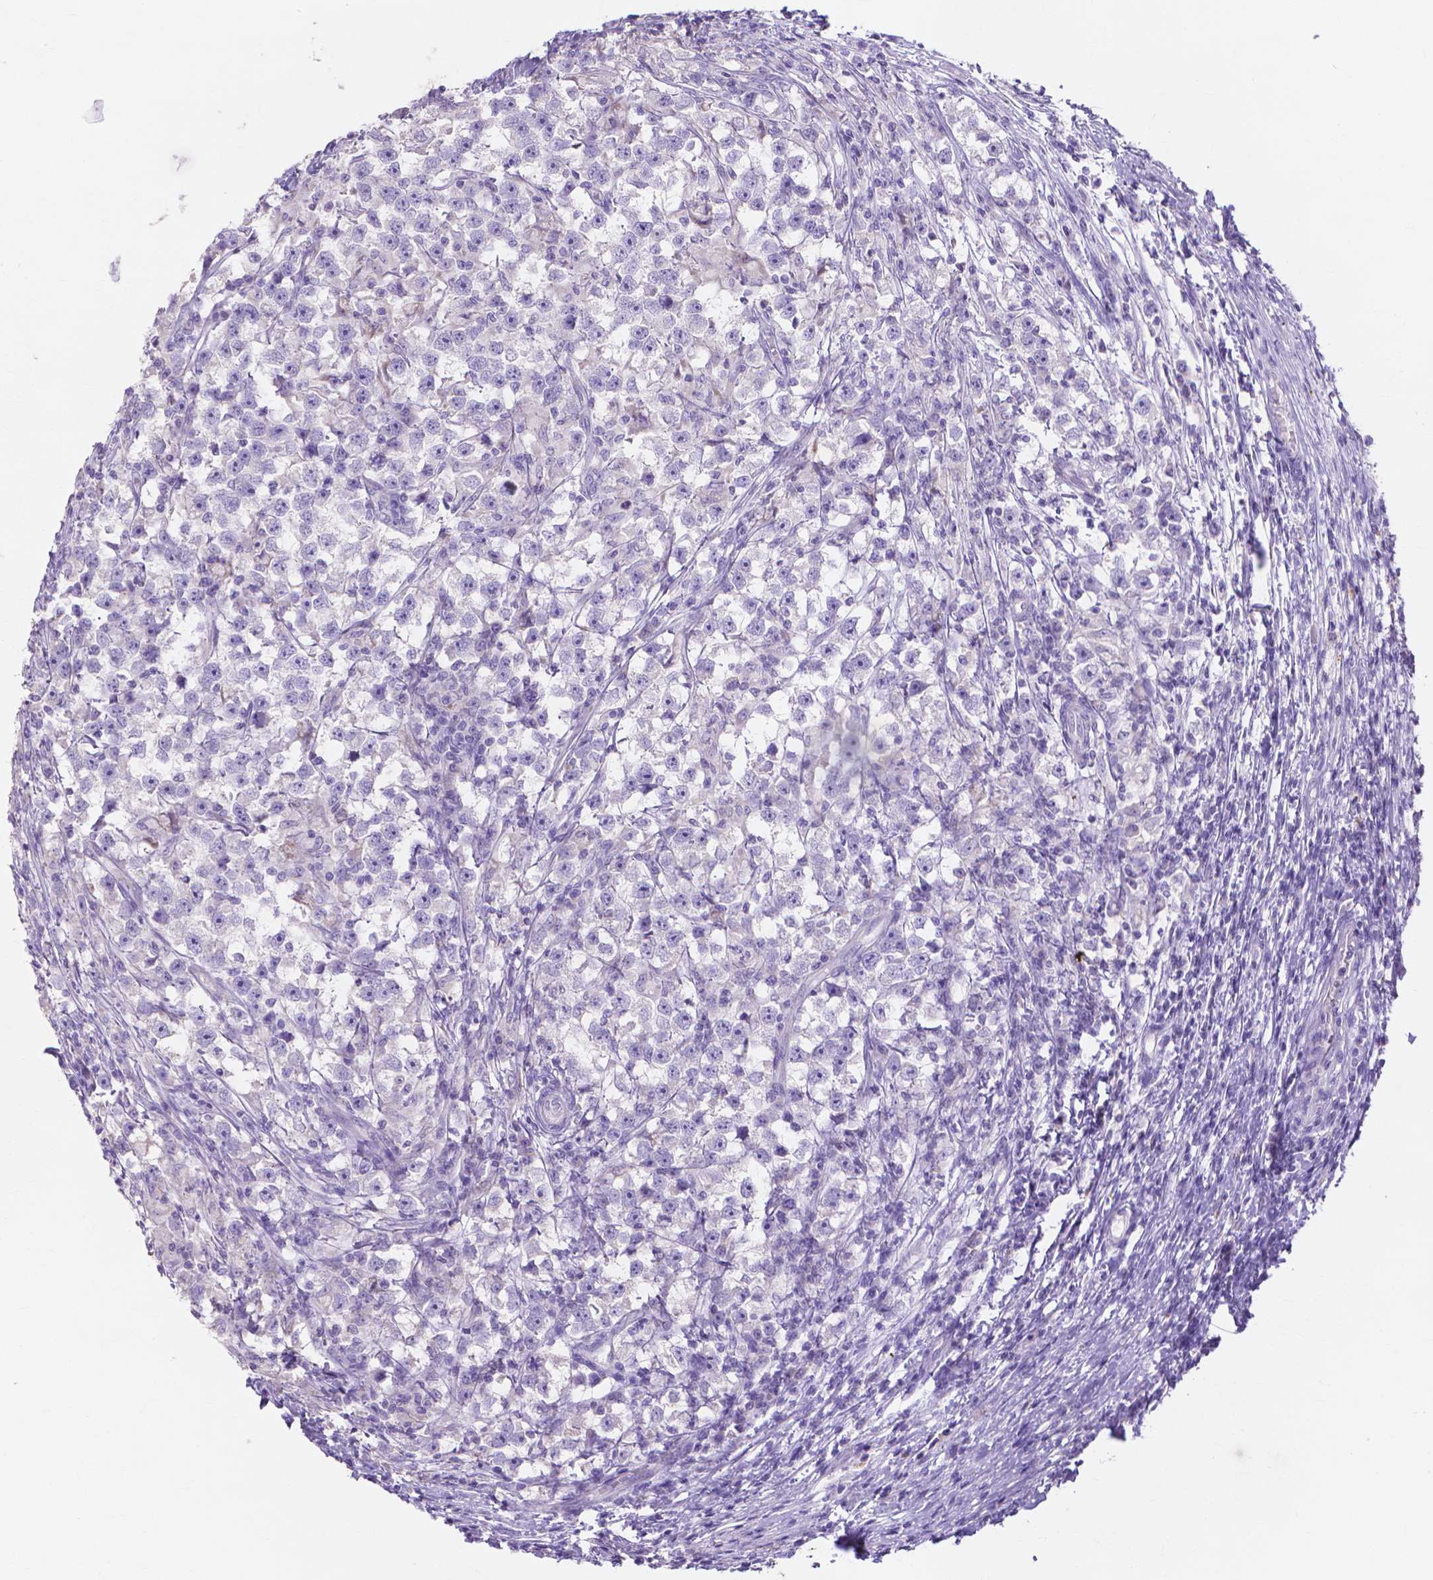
{"staining": {"intensity": "negative", "quantity": "none", "location": "none"}, "tissue": "testis cancer", "cell_type": "Tumor cells", "image_type": "cancer", "snomed": [{"axis": "morphology", "description": "Seminoma, NOS"}, {"axis": "topography", "description": "Testis"}], "caption": "The histopathology image displays no staining of tumor cells in testis cancer (seminoma).", "gene": "MMP11", "patient": {"sex": "male", "age": 33}}